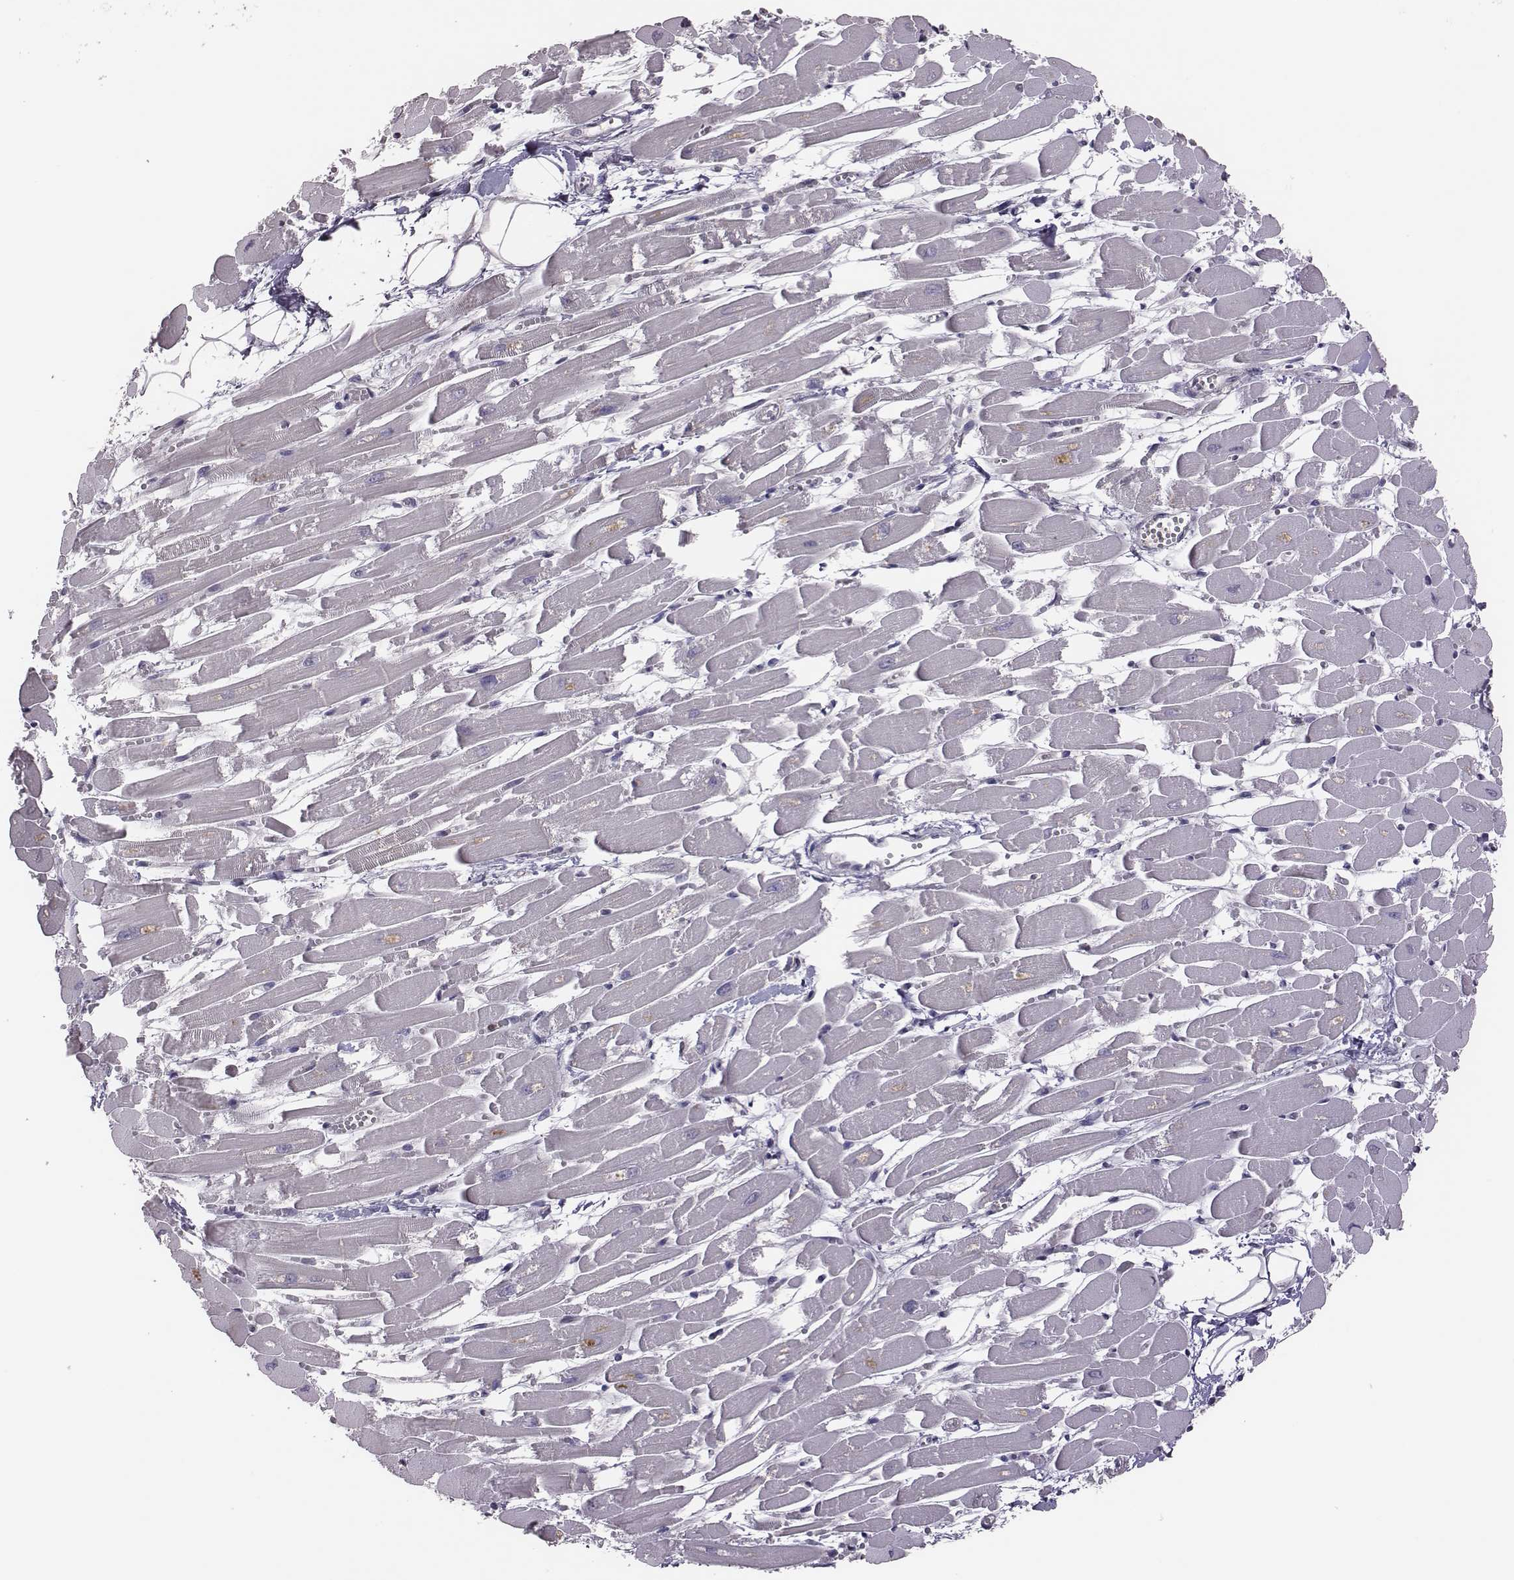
{"staining": {"intensity": "negative", "quantity": "none", "location": "none"}, "tissue": "heart muscle", "cell_type": "Cardiomyocytes", "image_type": "normal", "snomed": [{"axis": "morphology", "description": "Normal tissue, NOS"}, {"axis": "topography", "description": "Heart"}], "caption": "Cardiomyocytes are negative for brown protein staining in benign heart muscle. (Immunohistochemistry, brightfield microscopy, high magnification).", "gene": "KMO", "patient": {"sex": "female", "age": 52}}